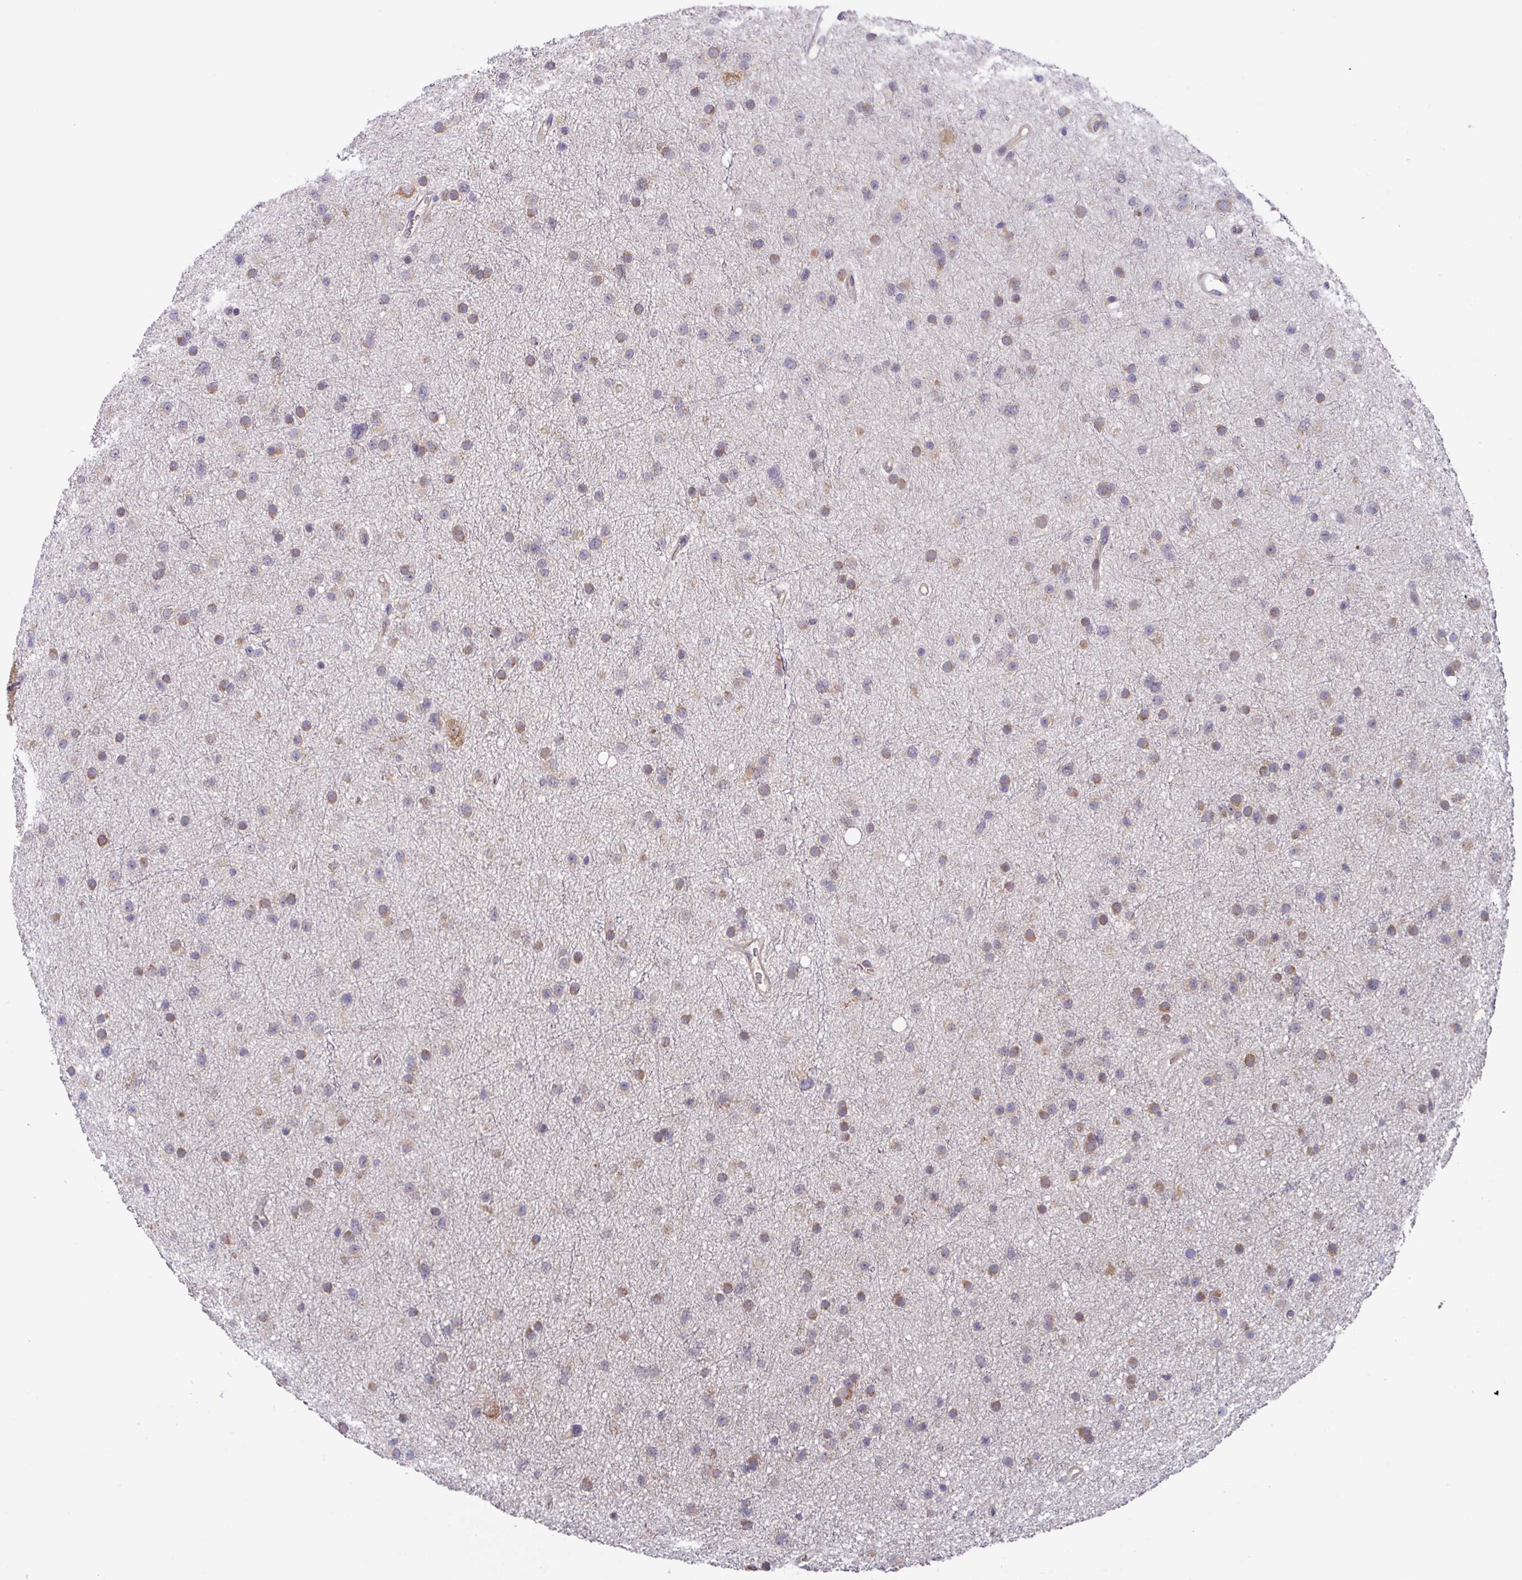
{"staining": {"intensity": "weak", "quantity": ">75%", "location": "cytoplasmic/membranous"}, "tissue": "glioma", "cell_type": "Tumor cells", "image_type": "cancer", "snomed": [{"axis": "morphology", "description": "Glioma, malignant, Low grade"}, {"axis": "topography", "description": "Cerebral cortex"}], "caption": "The immunohistochemical stain highlights weak cytoplasmic/membranous positivity in tumor cells of malignant glioma (low-grade) tissue.", "gene": "EIF4B", "patient": {"sex": "female", "age": 39}}